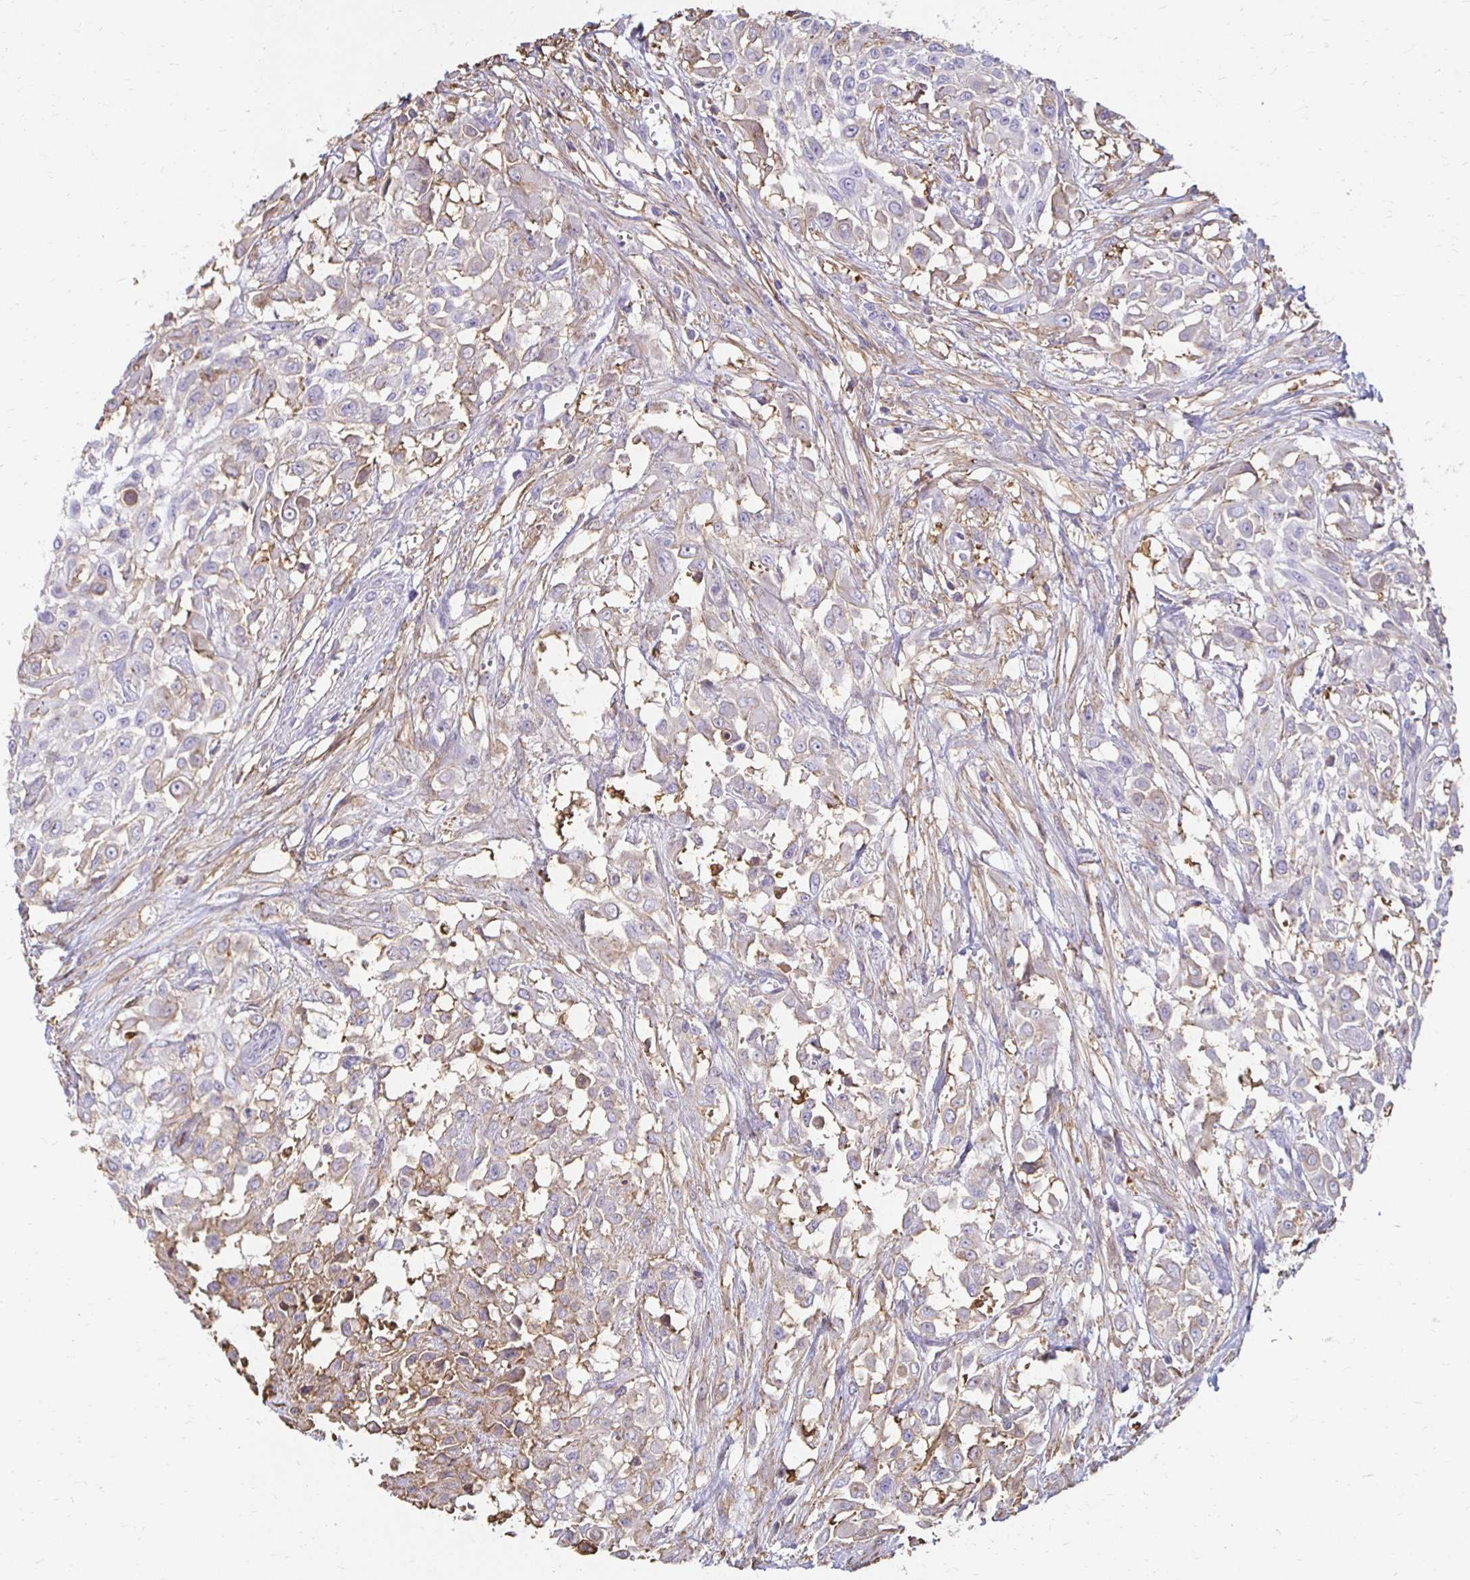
{"staining": {"intensity": "negative", "quantity": "none", "location": "none"}, "tissue": "urothelial cancer", "cell_type": "Tumor cells", "image_type": "cancer", "snomed": [{"axis": "morphology", "description": "Urothelial carcinoma, High grade"}, {"axis": "topography", "description": "Urinary bladder"}], "caption": "Immunohistochemical staining of human urothelial cancer reveals no significant expression in tumor cells.", "gene": "TAS1R3", "patient": {"sex": "male", "age": 57}}